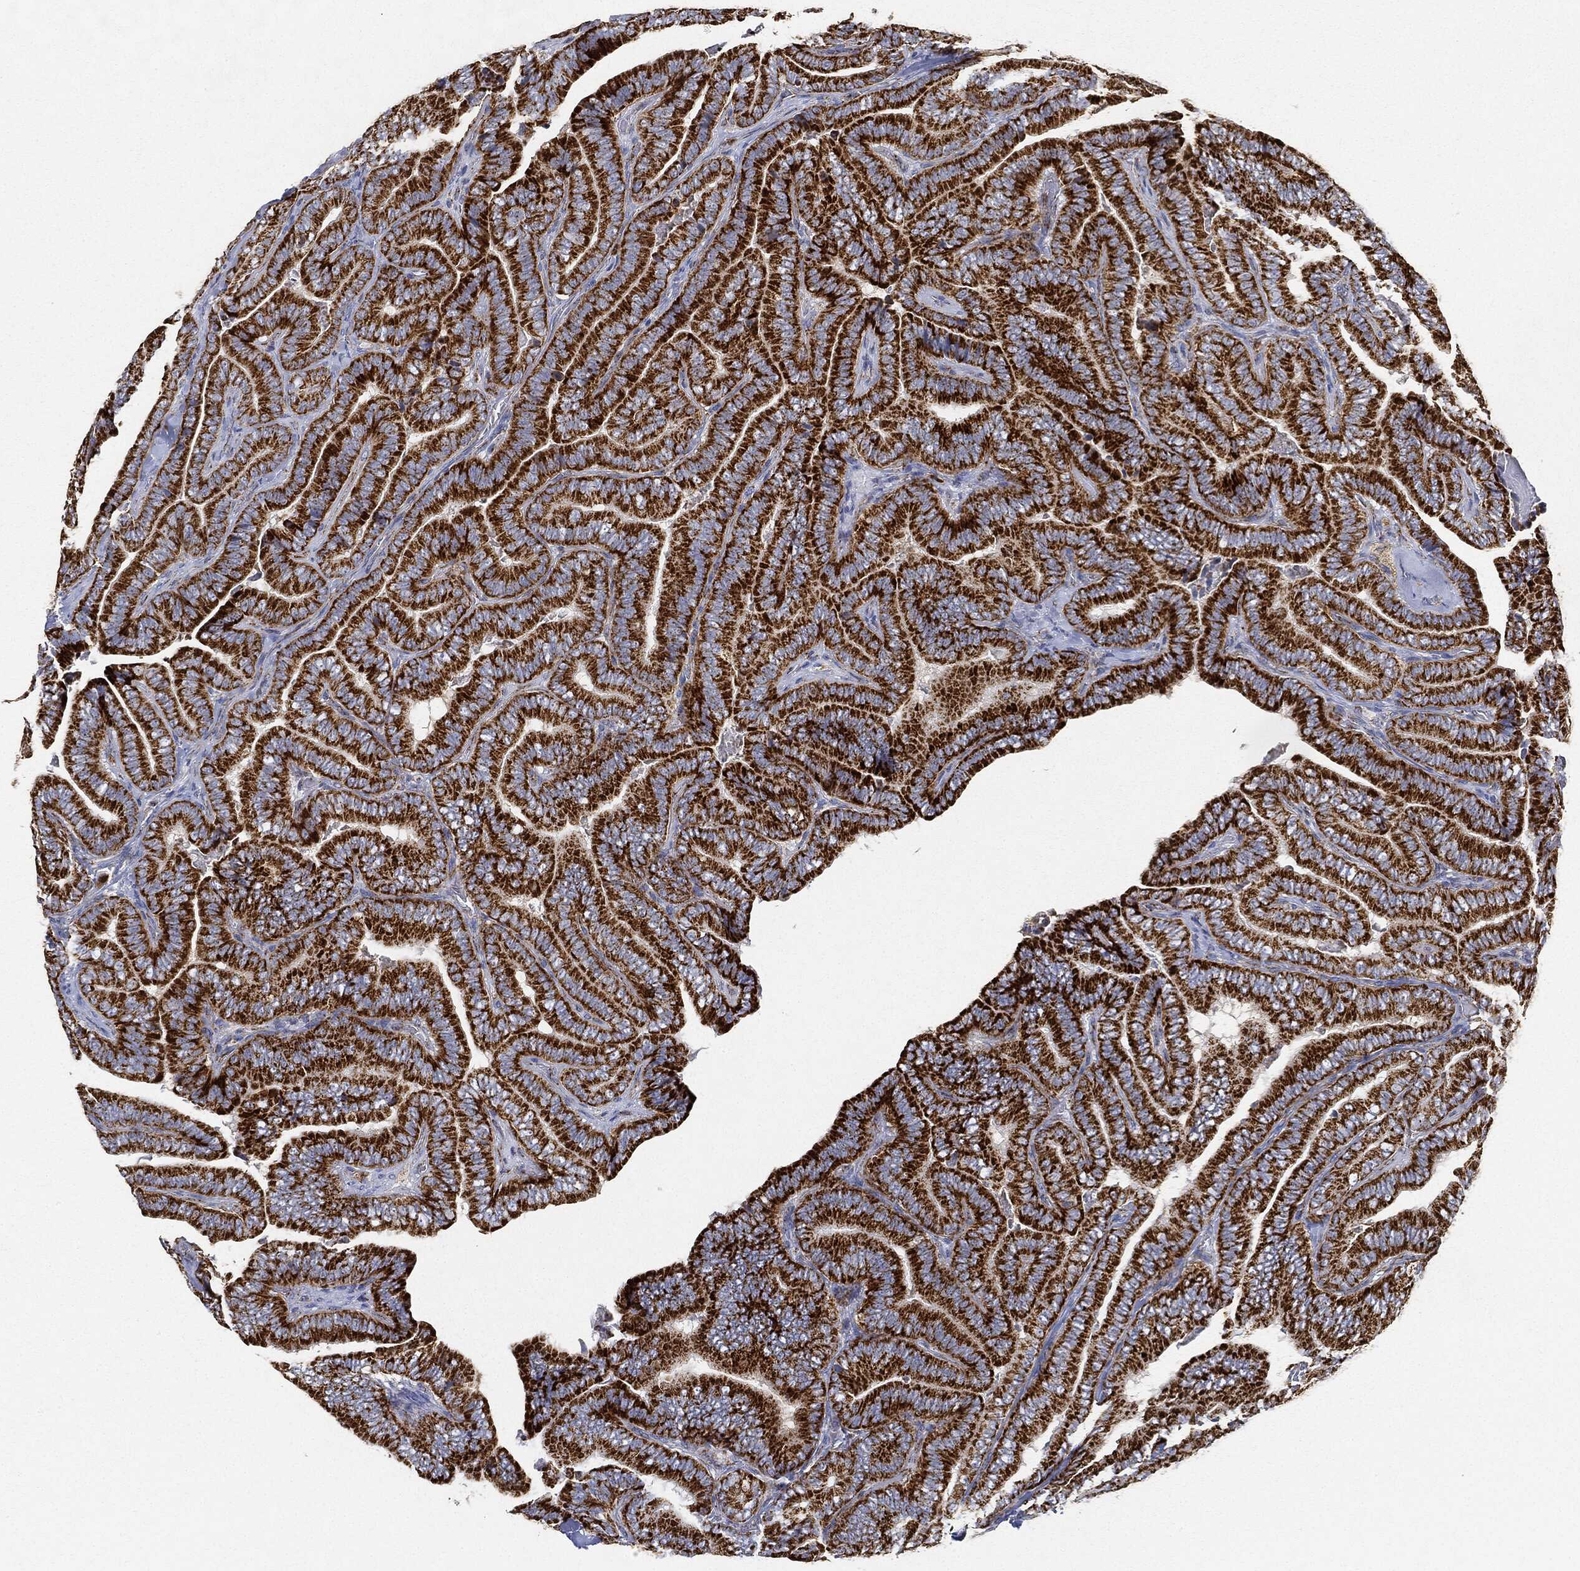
{"staining": {"intensity": "strong", "quantity": ">75%", "location": "cytoplasmic/membranous"}, "tissue": "thyroid cancer", "cell_type": "Tumor cells", "image_type": "cancer", "snomed": [{"axis": "morphology", "description": "Papillary adenocarcinoma, NOS"}, {"axis": "topography", "description": "Thyroid gland"}], "caption": "Immunohistochemistry of papillary adenocarcinoma (thyroid) shows high levels of strong cytoplasmic/membranous positivity in about >75% of tumor cells.", "gene": "CAPN15", "patient": {"sex": "male", "age": 61}}